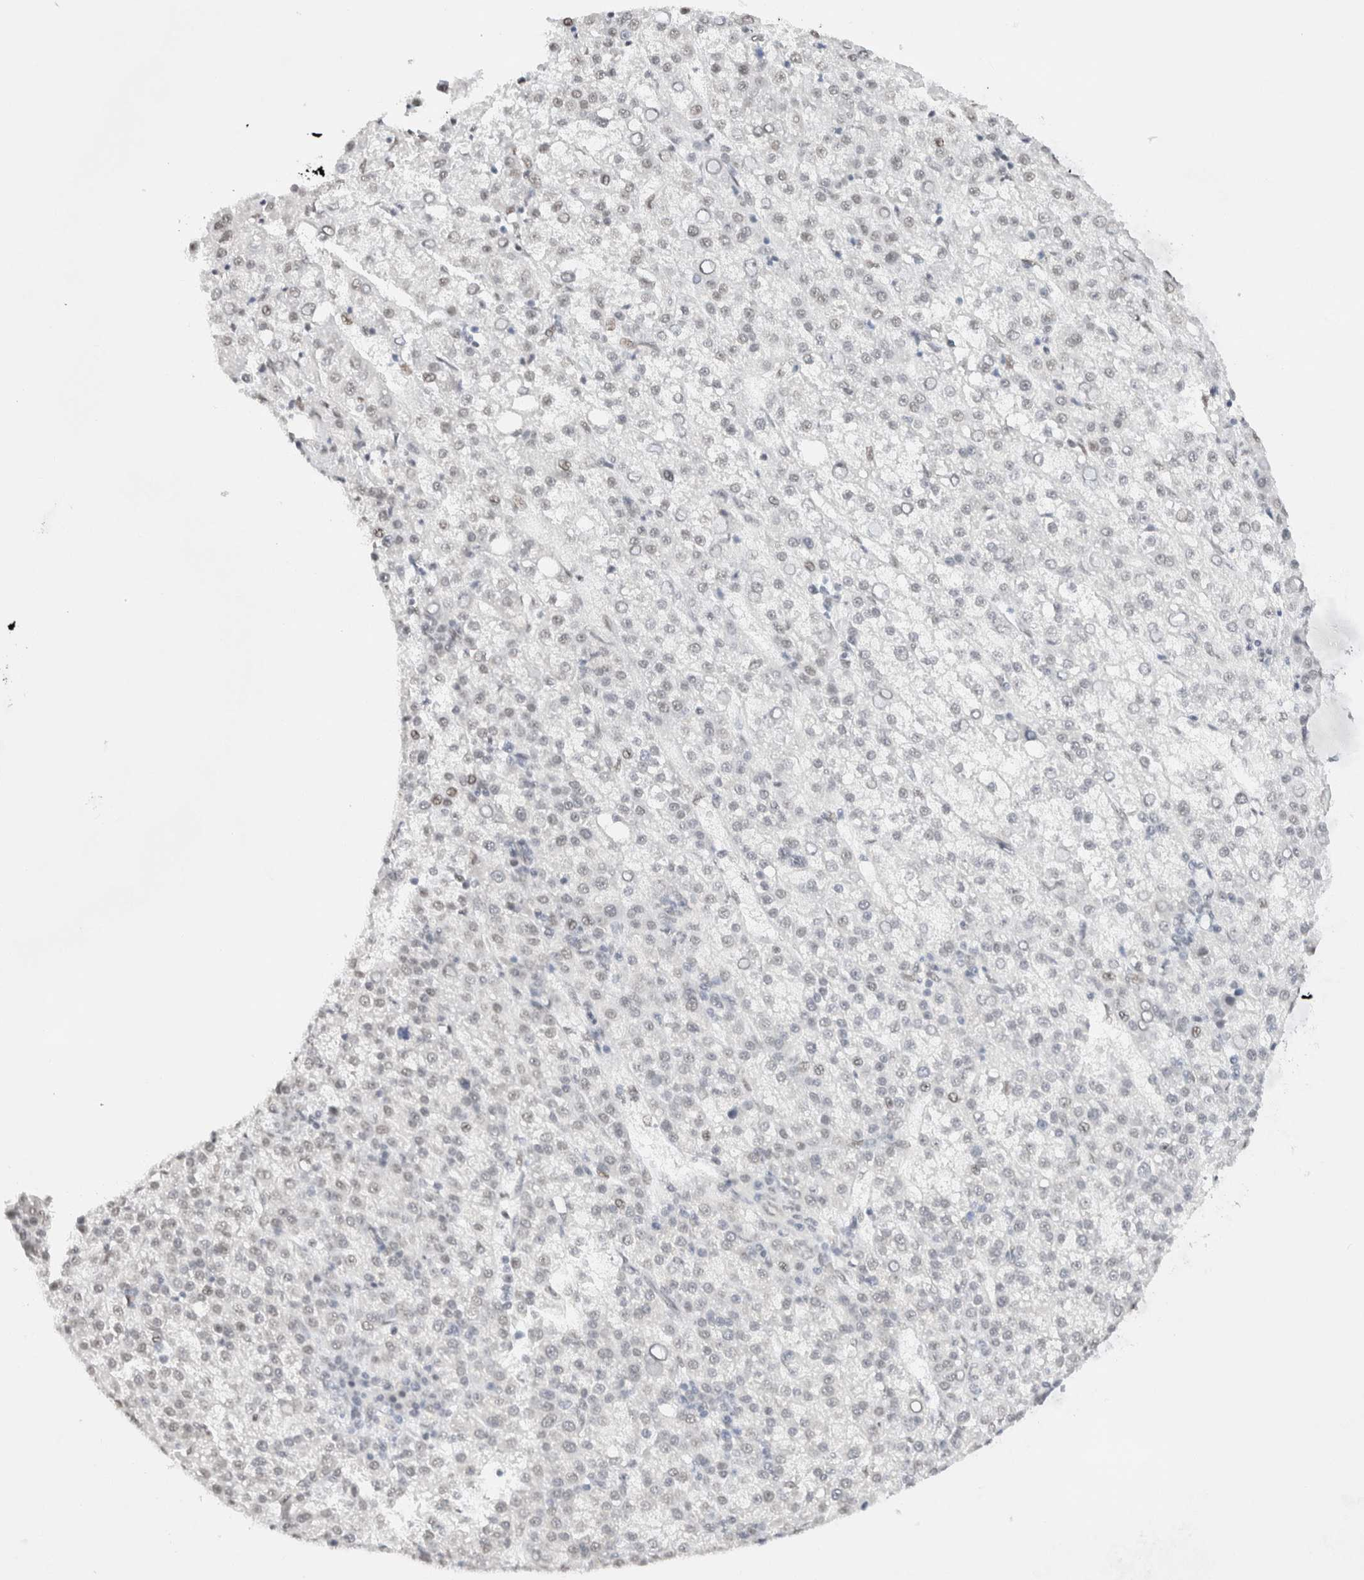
{"staining": {"intensity": "negative", "quantity": "none", "location": "none"}, "tissue": "liver cancer", "cell_type": "Tumor cells", "image_type": "cancer", "snomed": [{"axis": "morphology", "description": "Carcinoma, Hepatocellular, NOS"}, {"axis": "topography", "description": "Liver"}], "caption": "High power microscopy image of an IHC photomicrograph of liver hepatocellular carcinoma, revealing no significant expression in tumor cells.", "gene": "SUPT3H", "patient": {"sex": "female", "age": 58}}